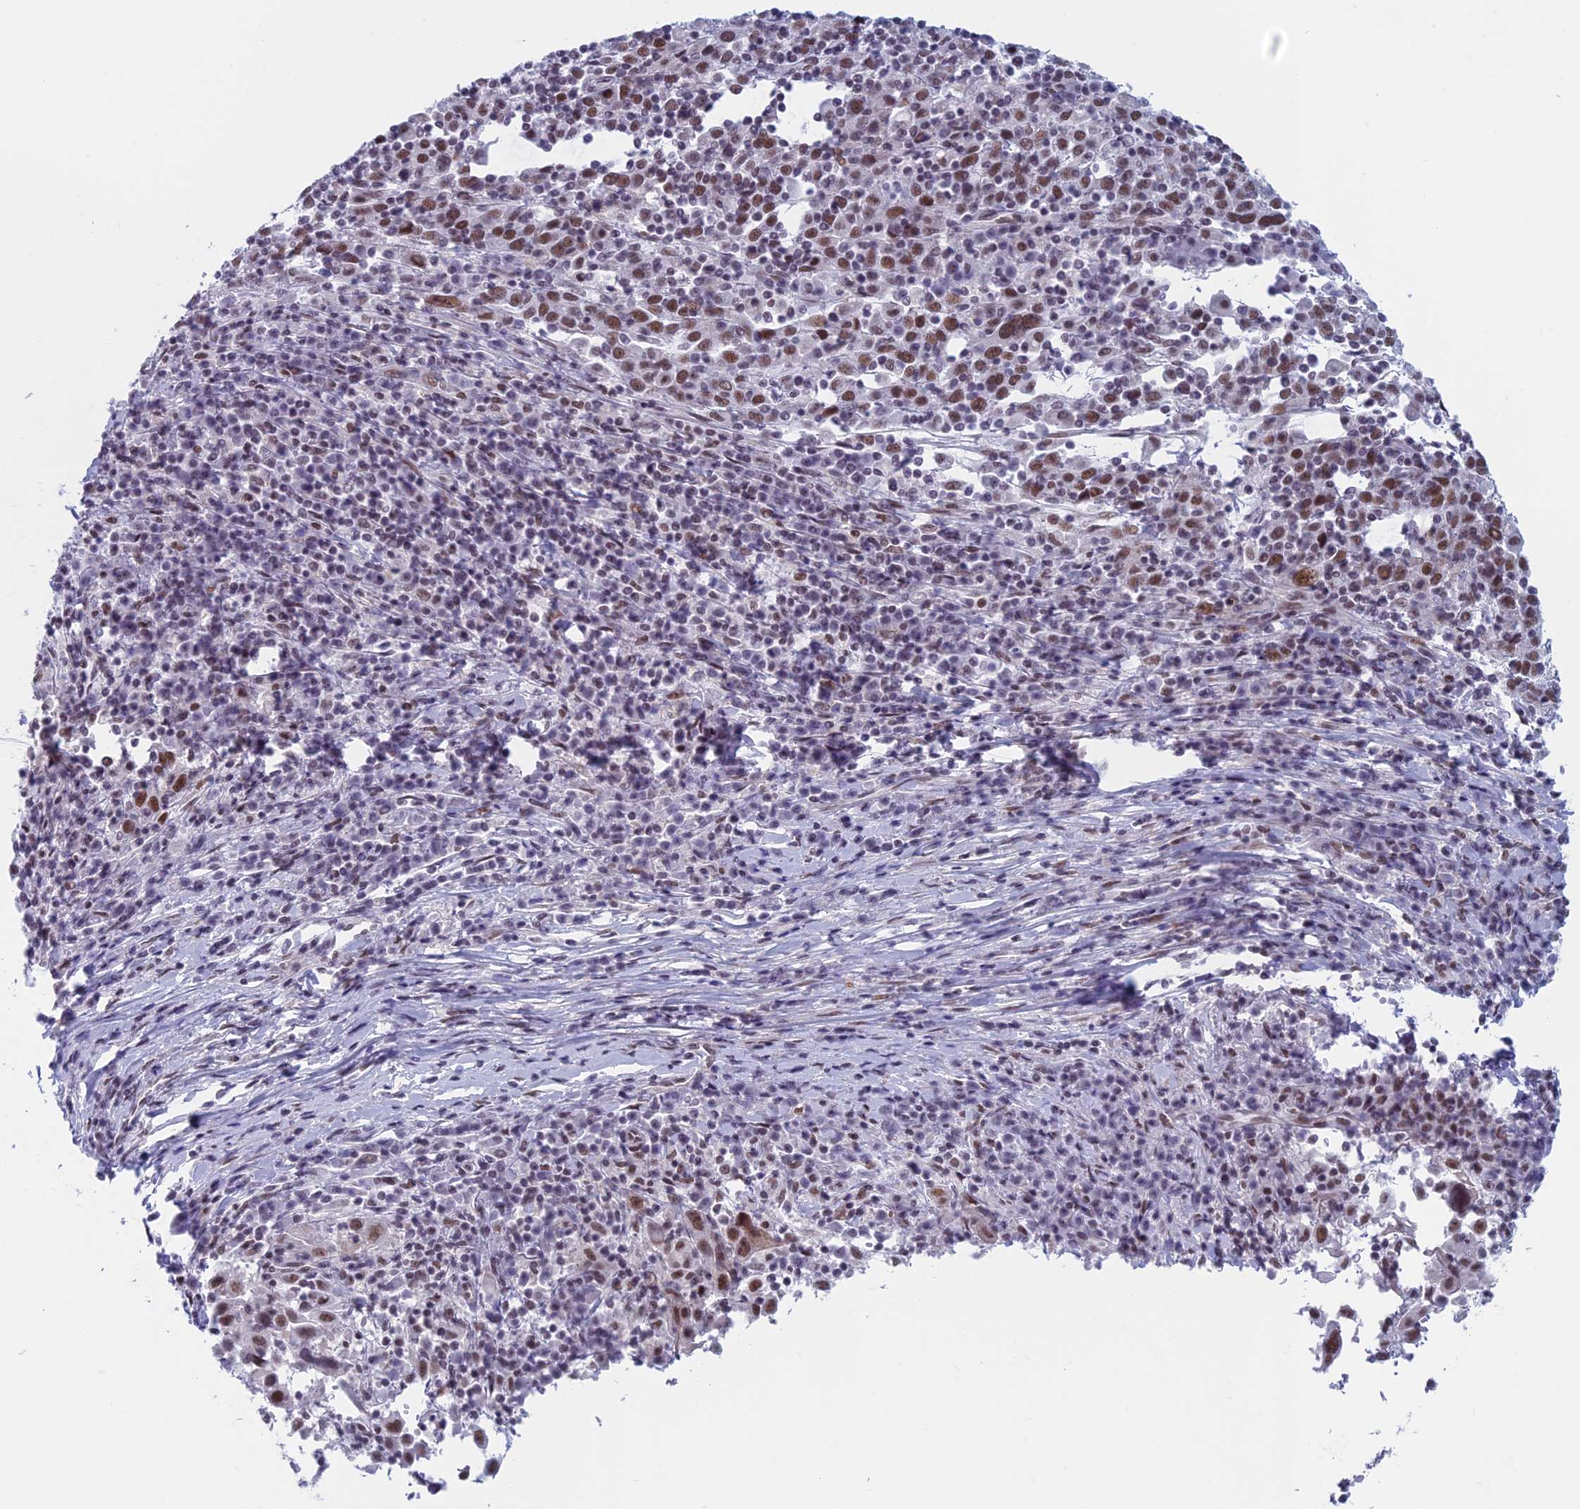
{"staining": {"intensity": "moderate", "quantity": ">75%", "location": "nuclear"}, "tissue": "cervical cancer", "cell_type": "Tumor cells", "image_type": "cancer", "snomed": [{"axis": "morphology", "description": "Squamous cell carcinoma, NOS"}, {"axis": "topography", "description": "Cervix"}], "caption": "Human cervical squamous cell carcinoma stained with a protein marker demonstrates moderate staining in tumor cells.", "gene": "ASH2L", "patient": {"sex": "female", "age": 46}}